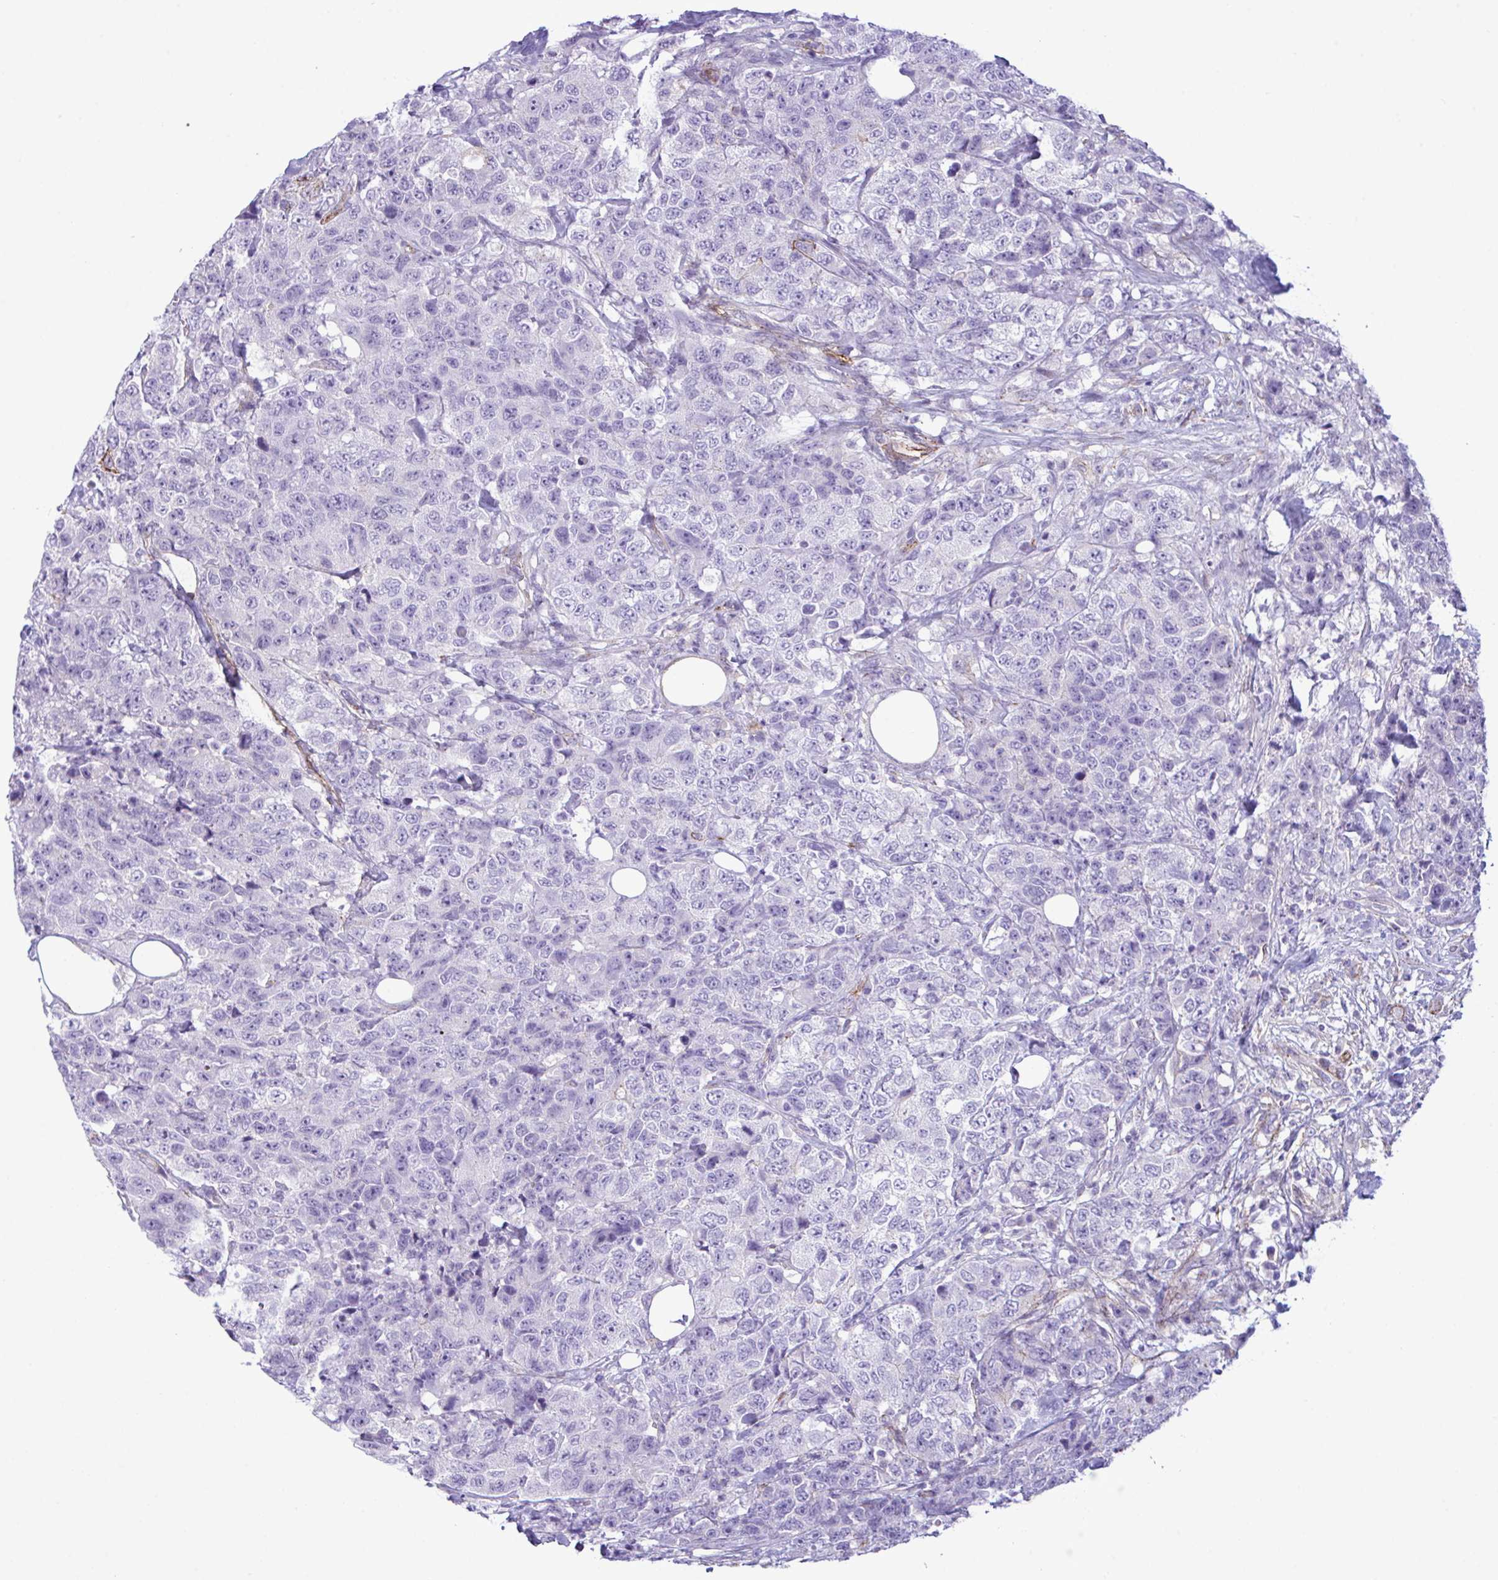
{"staining": {"intensity": "negative", "quantity": "none", "location": "none"}, "tissue": "urothelial cancer", "cell_type": "Tumor cells", "image_type": "cancer", "snomed": [{"axis": "morphology", "description": "Urothelial carcinoma, High grade"}, {"axis": "topography", "description": "Urinary bladder"}], "caption": "Human urothelial carcinoma (high-grade) stained for a protein using immunohistochemistry (IHC) demonstrates no expression in tumor cells.", "gene": "SYNPO2L", "patient": {"sex": "female", "age": 78}}